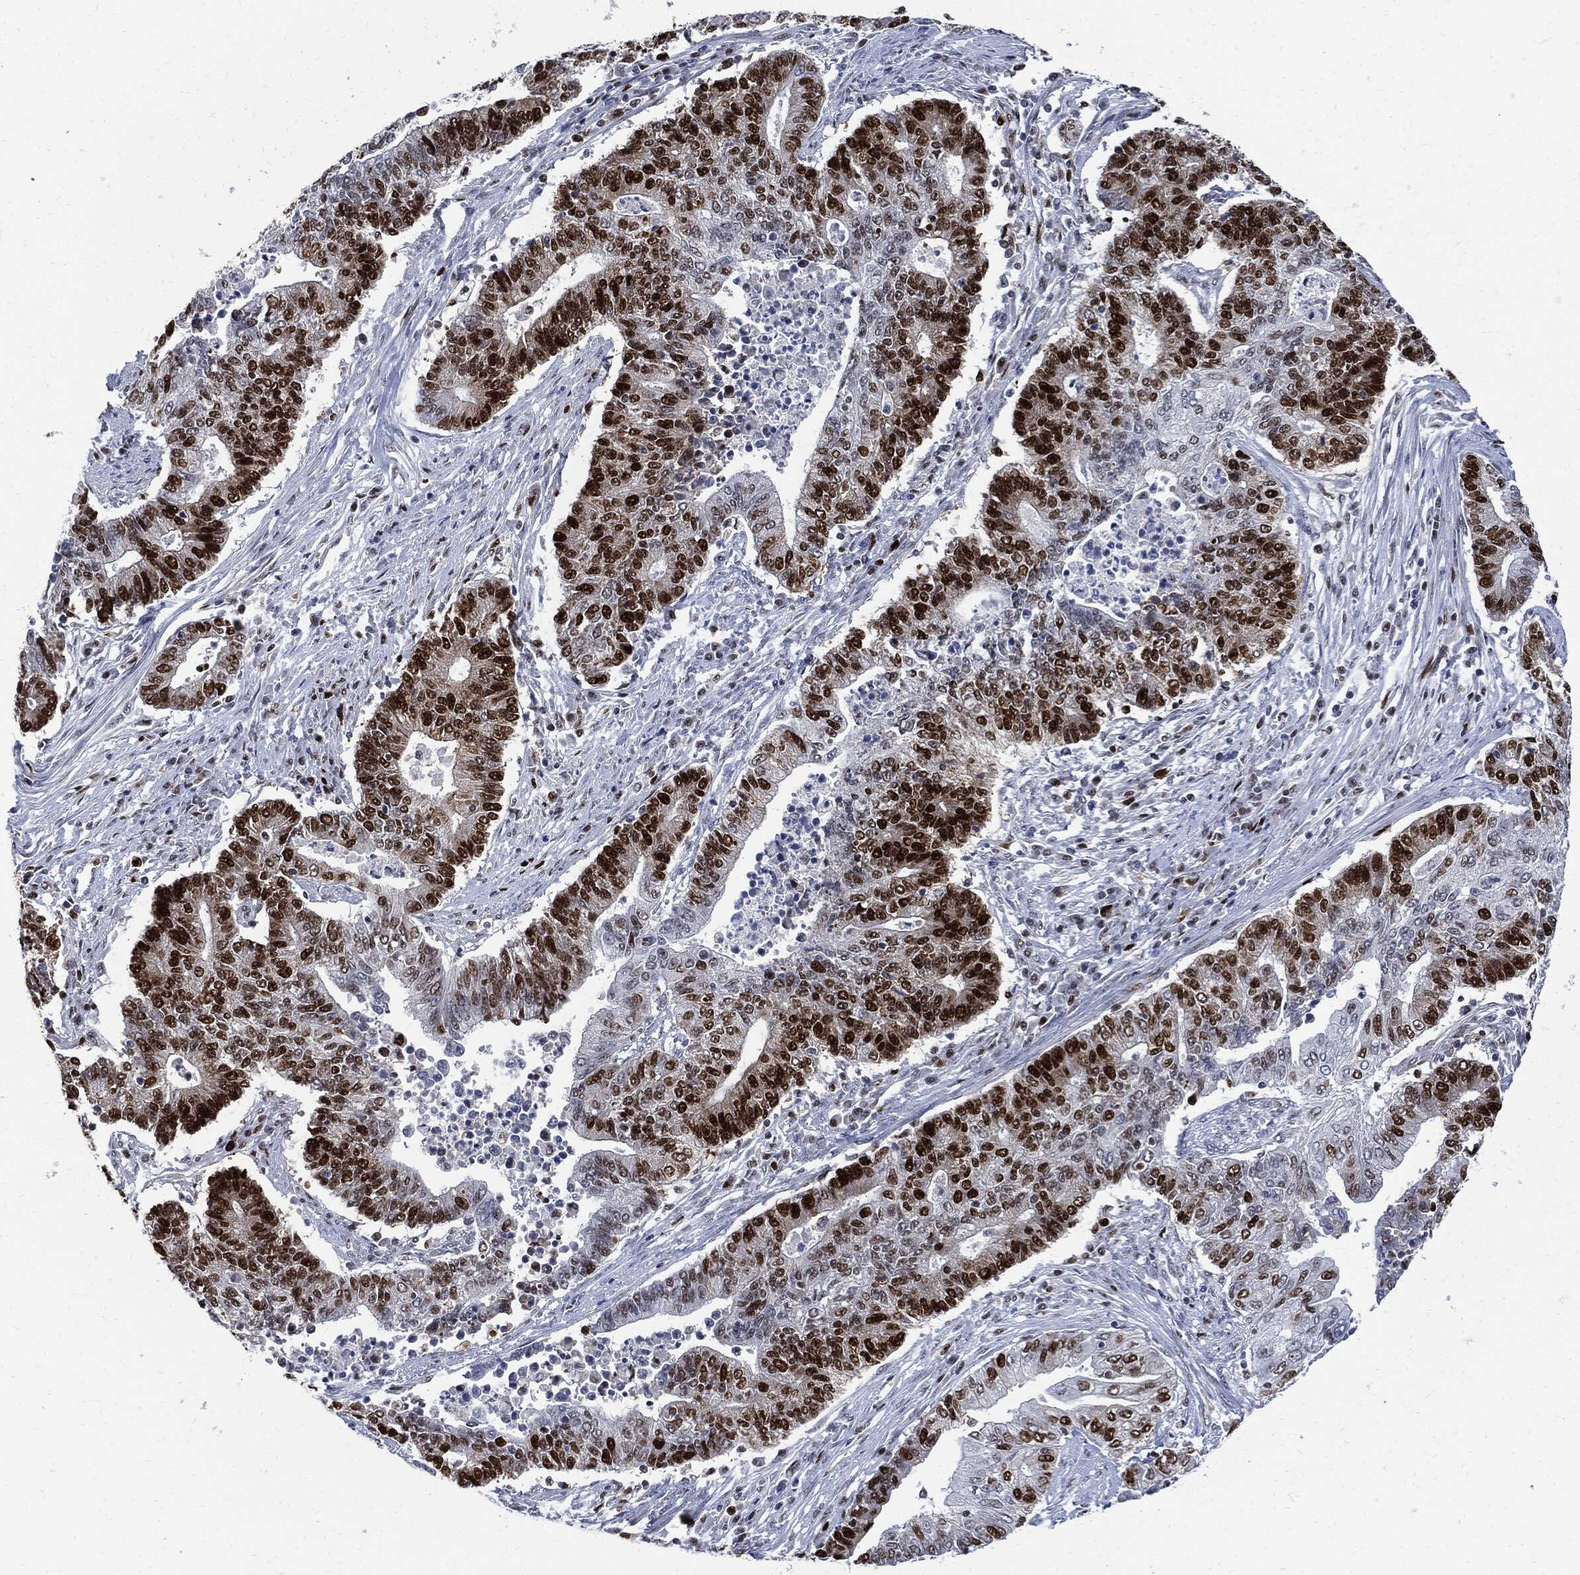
{"staining": {"intensity": "strong", "quantity": ">75%", "location": "nuclear"}, "tissue": "endometrial cancer", "cell_type": "Tumor cells", "image_type": "cancer", "snomed": [{"axis": "morphology", "description": "Adenocarcinoma, NOS"}, {"axis": "topography", "description": "Uterus"}, {"axis": "topography", "description": "Endometrium"}], "caption": "This micrograph reveals endometrial cancer stained with immunohistochemistry to label a protein in brown. The nuclear of tumor cells show strong positivity for the protein. Nuclei are counter-stained blue.", "gene": "PCNA", "patient": {"sex": "female", "age": 54}}